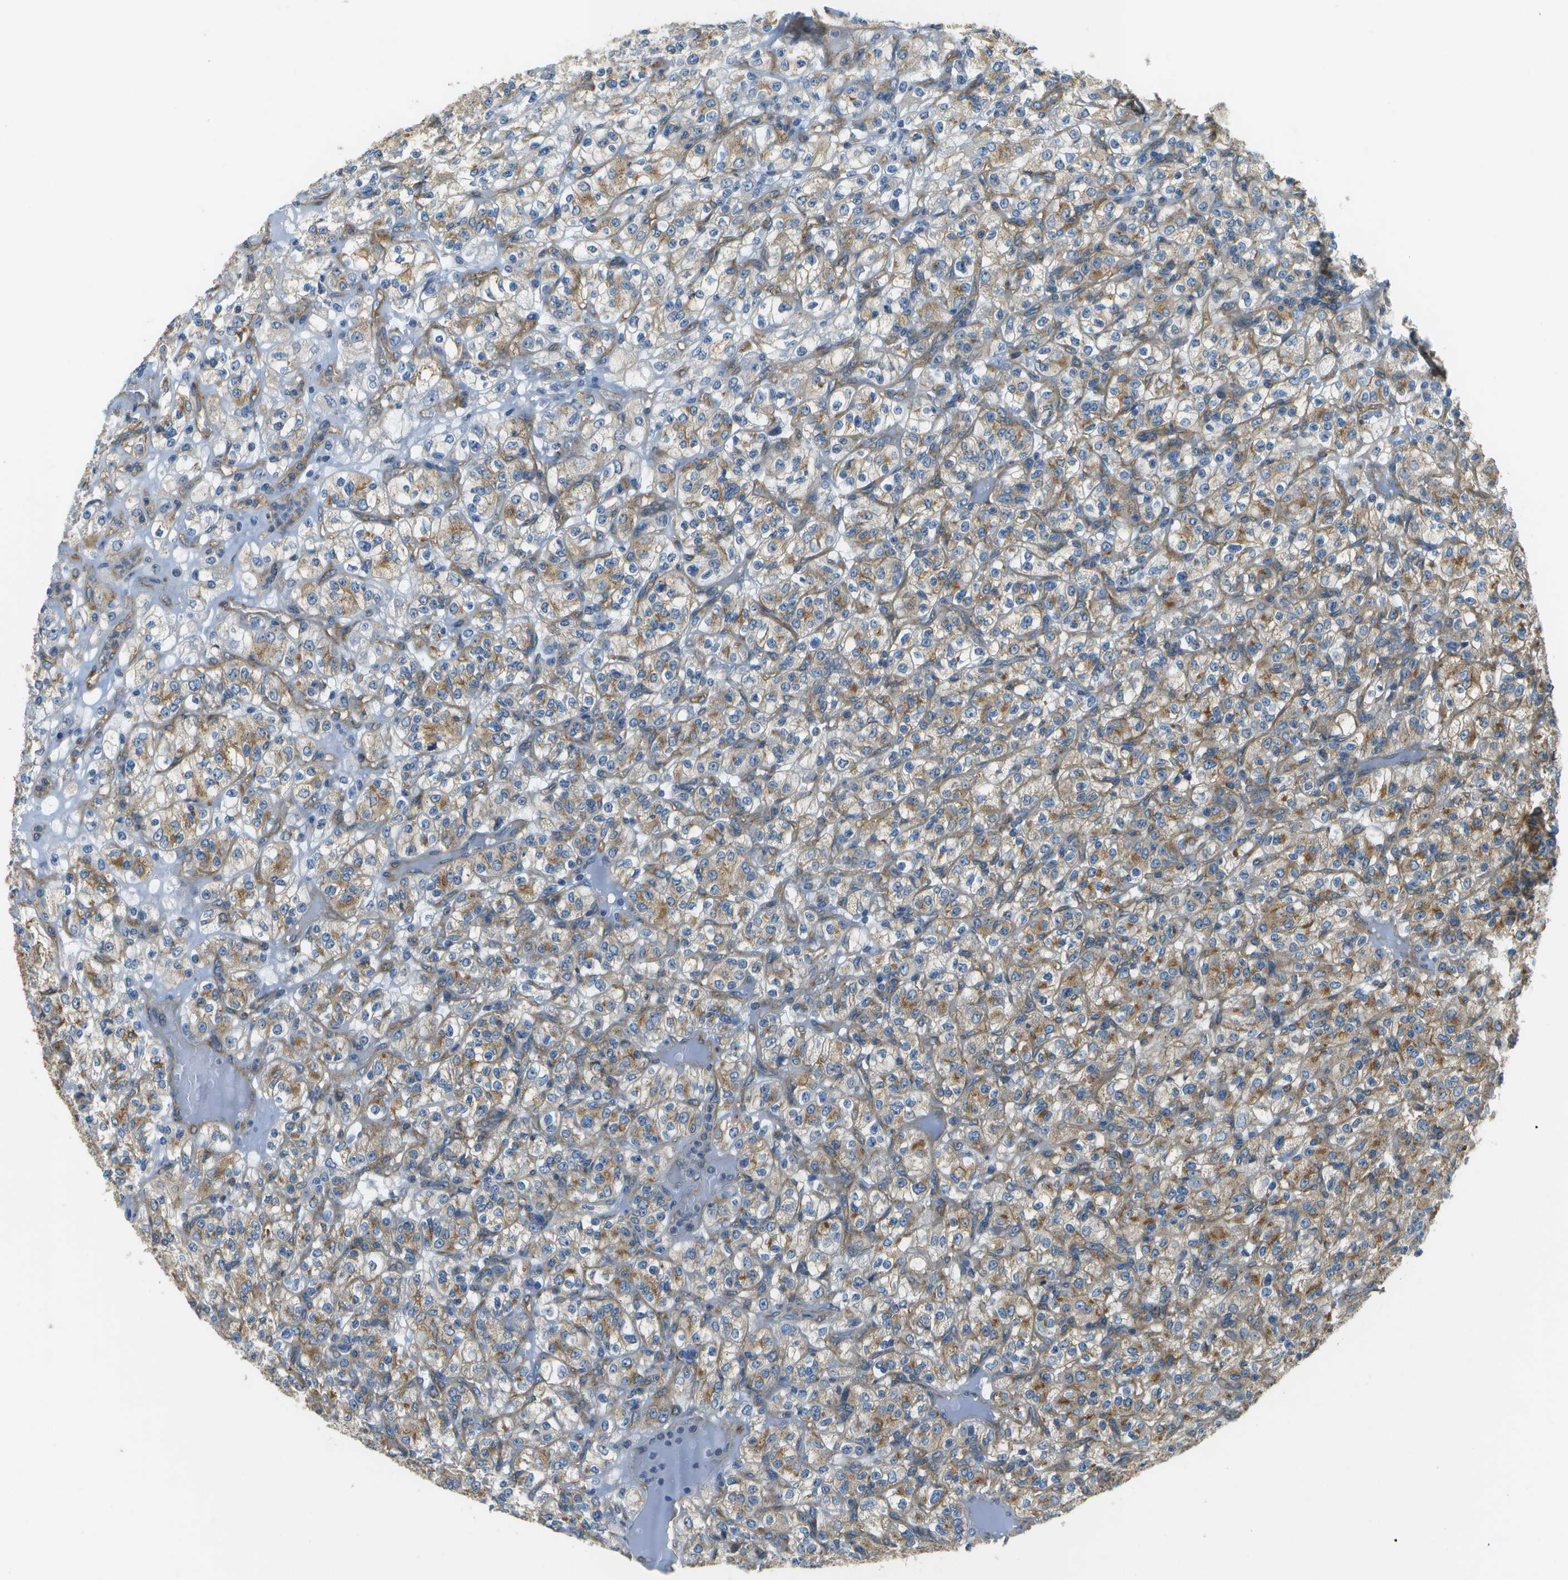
{"staining": {"intensity": "moderate", "quantity": ">75%", "location": "cytoplasmic/membranous"}, "tissue": "renal cancer", "cell_type": "Tumor cells", "image_type": "cancer", "snomed": [{"axis": "morphology", "description": "Normal tissue, NOS"}, {"axis": "morphology", "description": "Adenocarcinoma, NOS"}, {"axis": "topography", "description": "Kidney"}], "caption": "Human renal adenocarcinoma stained for a protein (brown) demonstrates moderate cytoplasmic/membranous positive staining in about >75% of tumor cells.", "gene": "CLTC", "patient": {"sex": "female", "age": 72}}